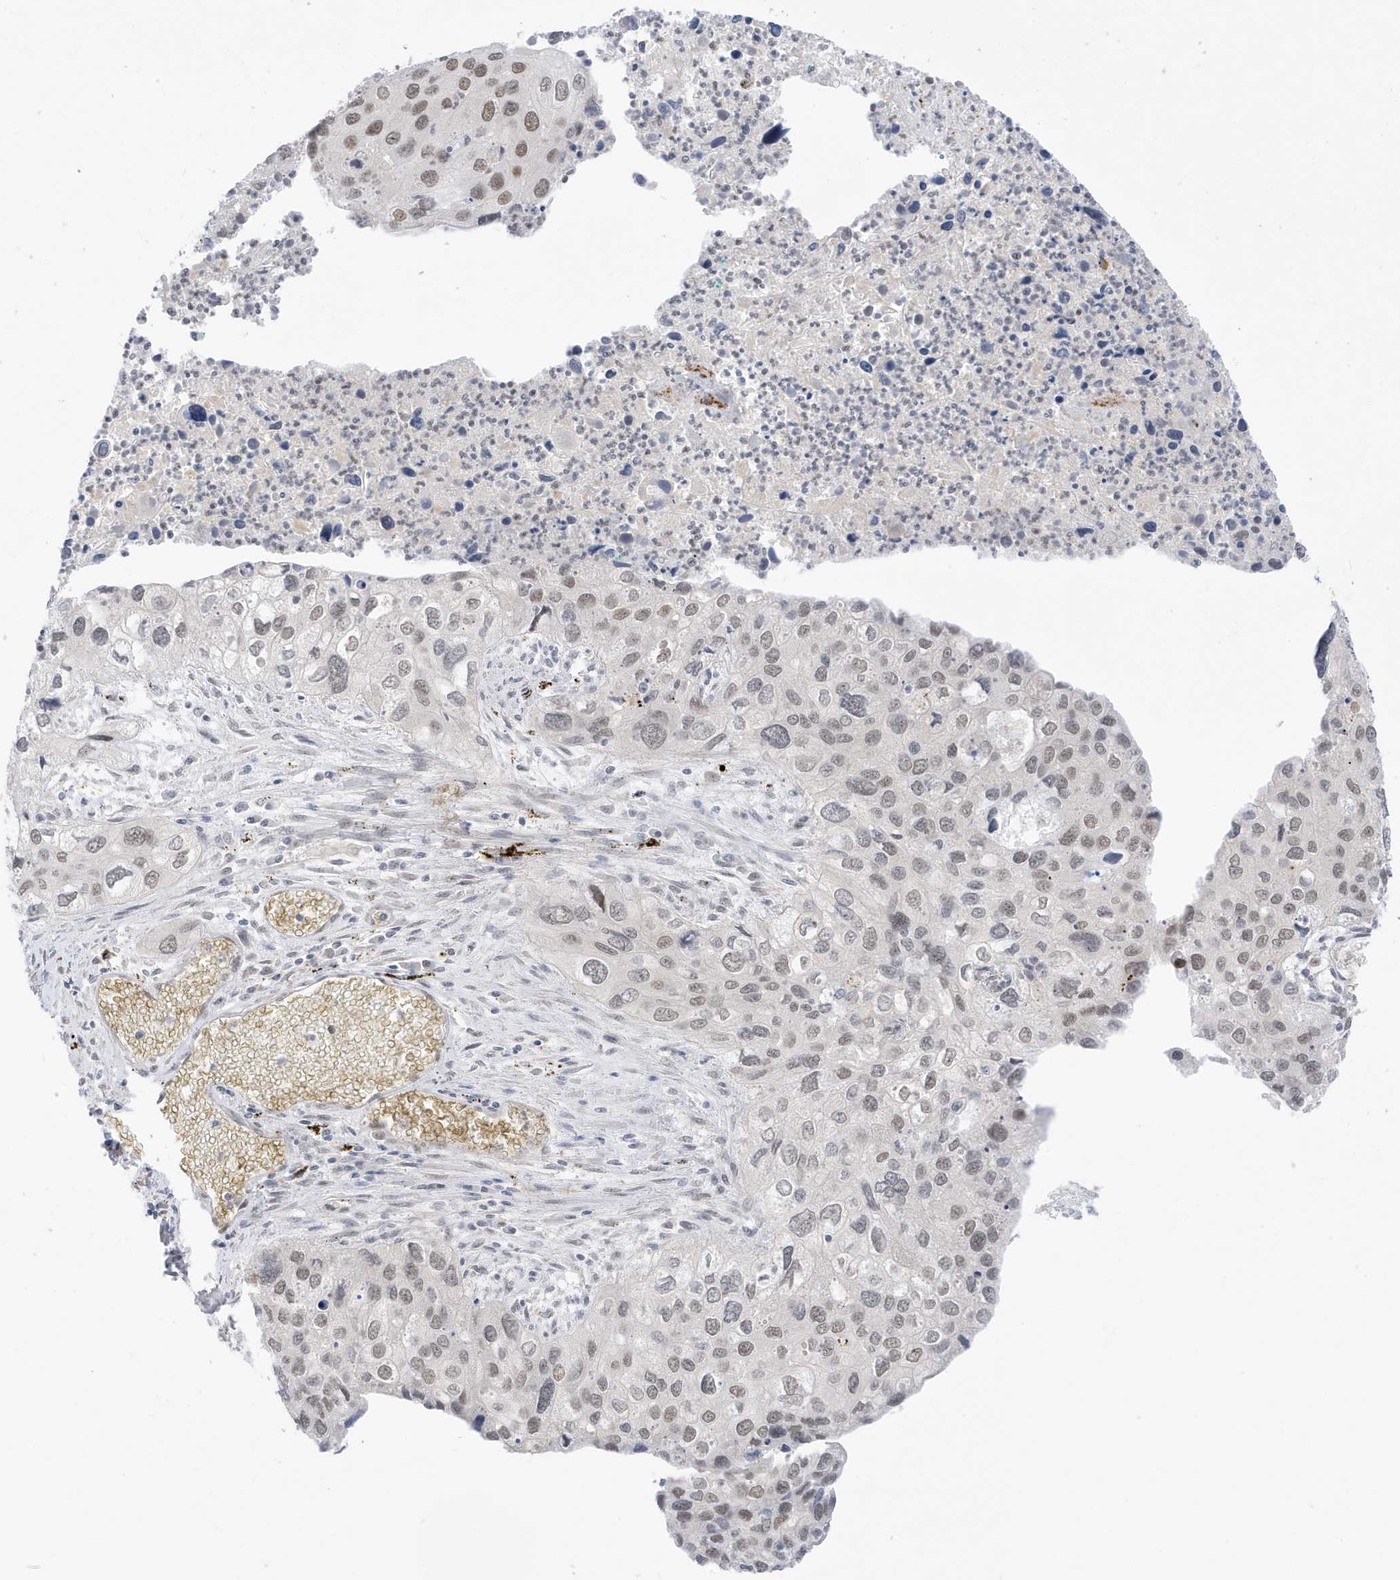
{"staining": {"intensity": "weak", "quantity": ">75%", "location": "nuclear"}, "tissue": "cervical cancer", "cell_type": "Tumor cells", "image_type": "cancer", "snomed": [{"axis": "morphology", "description": "Squamous cell carcinoma, NOS"}, {"axis": "topography", "description": "Cervix"}], "caption": "Weak nuclear positivity is seen in about >75% of tumor cells in cervical cancer. (Stains: DAB in brown, nuclei in blue, Microscopy: brightfield microscopy at high magnification).", "gene": "MSL3", "patient": {"sex": "female", "age": 55}}